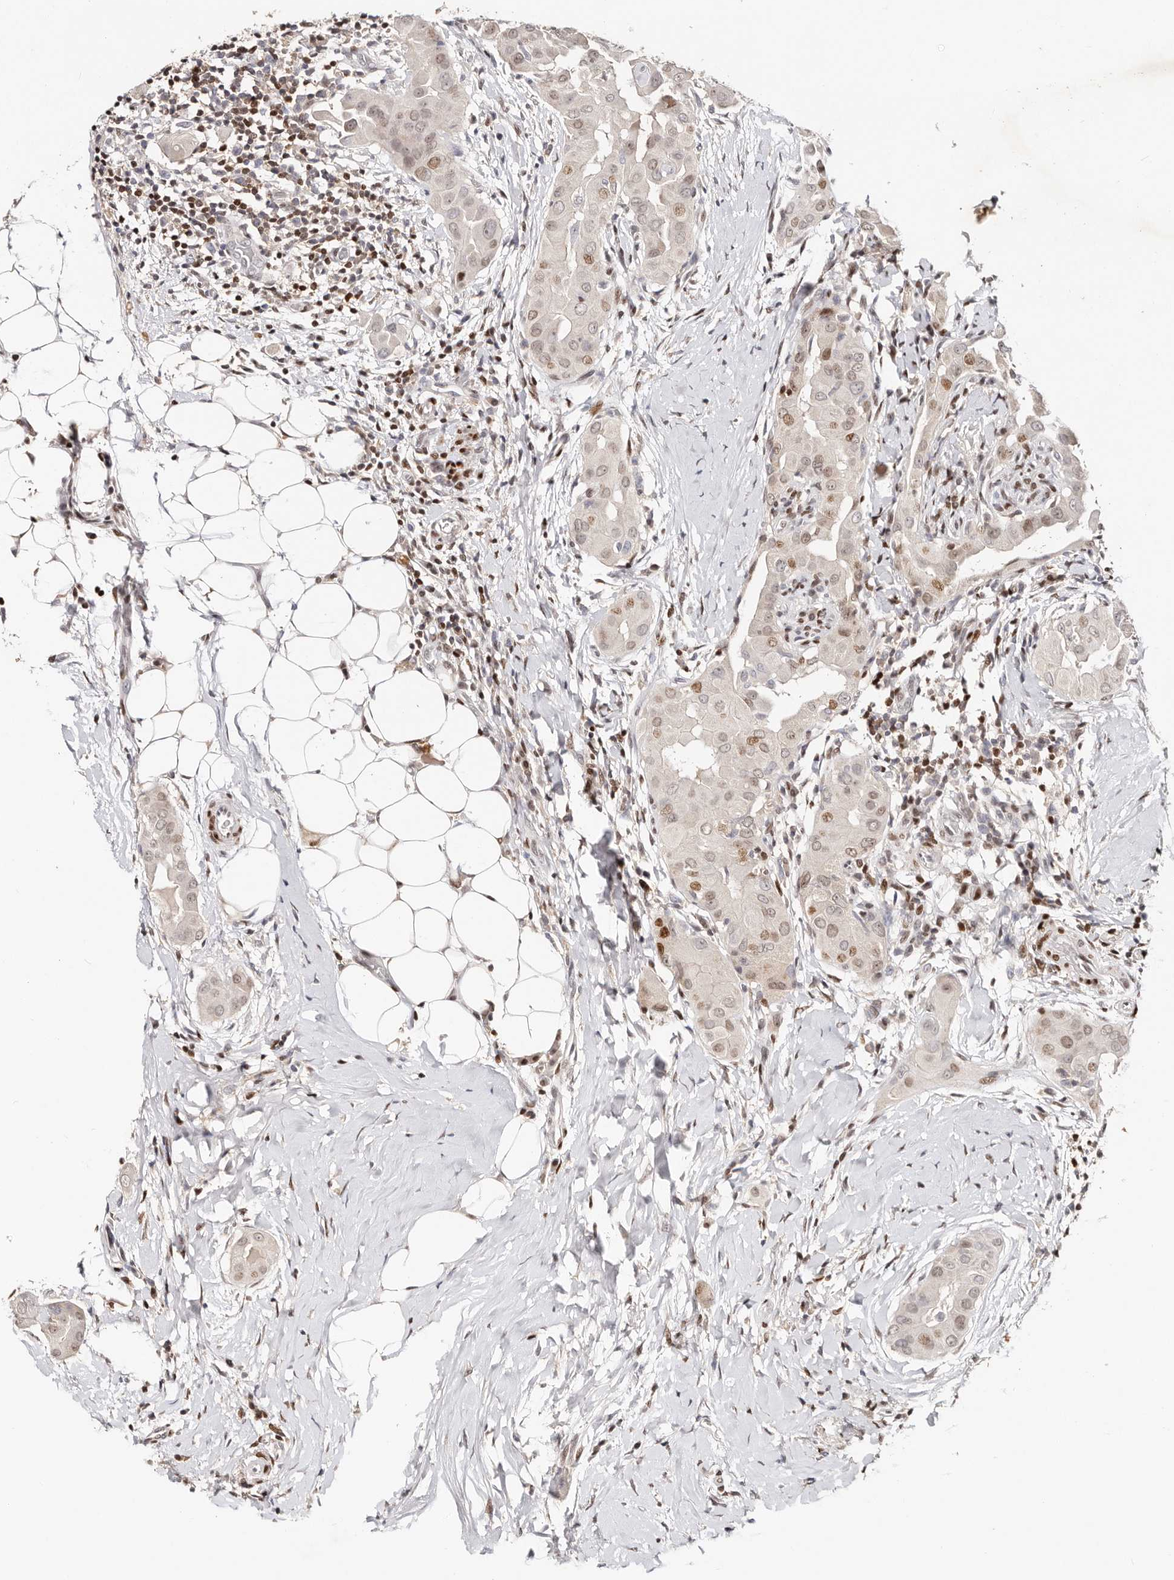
{"staining": {"intensity": "moderate", "quantity": "25%-75%", "location": "nuclear"}, "tissue": "thyroid cancer", "cell_type": "Tumor cells", "image_type": "cancer", "snomed": [{"axis": "morphology", "description": "Papillary adenocarcinoma, NOS"}, {"axis": "topography", "description": "Thyroid gland"}], "caption": "Immunohistochemistry image of human papillary adenocarcinoma (thyroid) stained for a protein (brown), which displays medium levels of moderate nuclear expression in about 25%-75% of tumor cells.", "gene": "IQGAP3", "patient": {"sex": "male", "age": 33}}